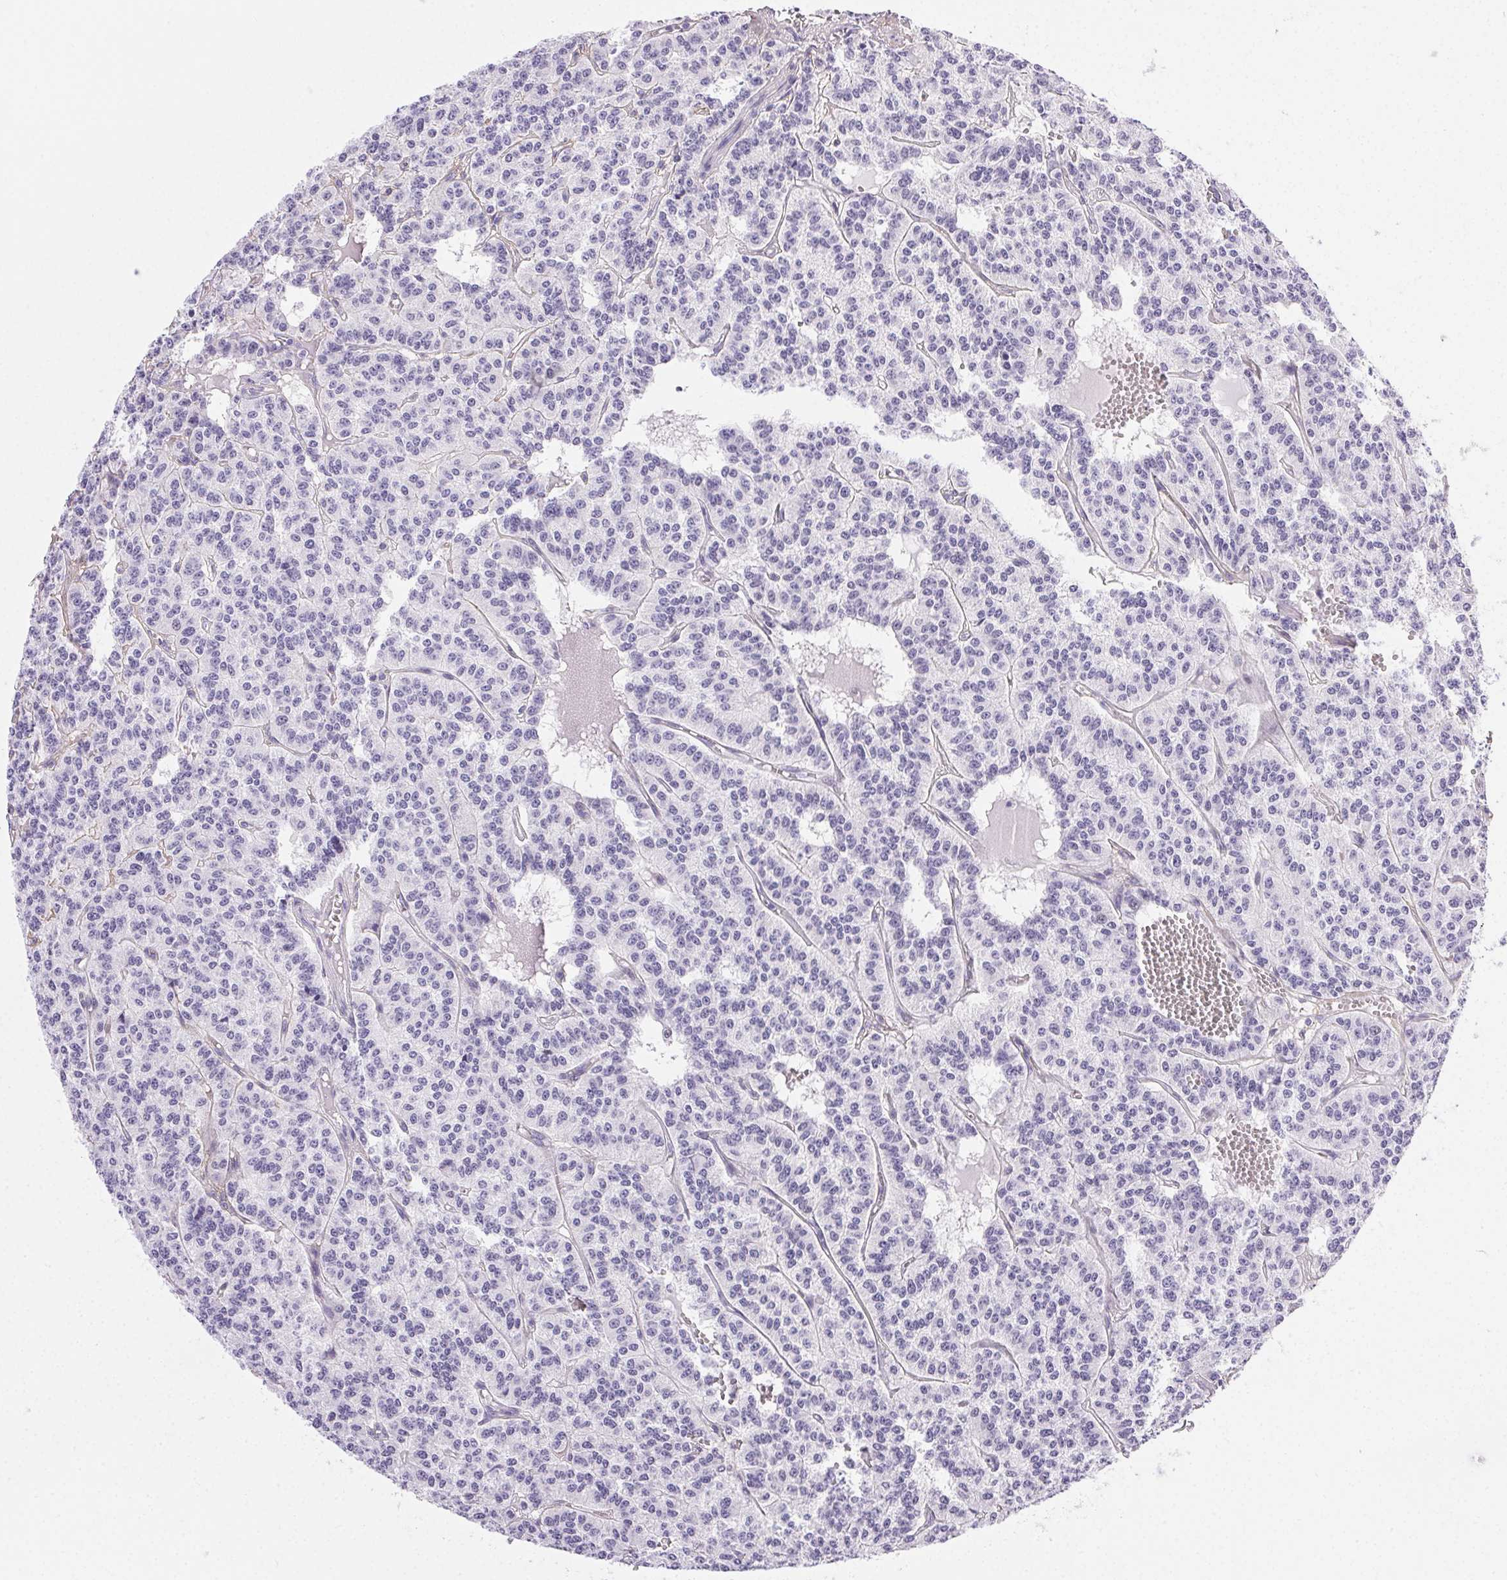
{"staining": {"intensity": "negative", "quantity": "none", "location": "none"}, "tissue": "carcinoid", "cell_type": "Tumor cells", "image_type": "cancer", "snomed": [{"axis": "morphology", "description": "Carcinoid, malignant, NOS"}, {"axis": "topography", "description": "Lung"}], "caption": "A high-resolution photomicrograph shows immunohistochemistry (IHC) staining of carcinoid, which reveals no significant staining in tumor cells. (DAB (3,3'-diaminobenzidine) immunohistochemistry (IHC), high magnification).", "gene": "PDZD2", "patient": {"sex": "female", "age": 71}}